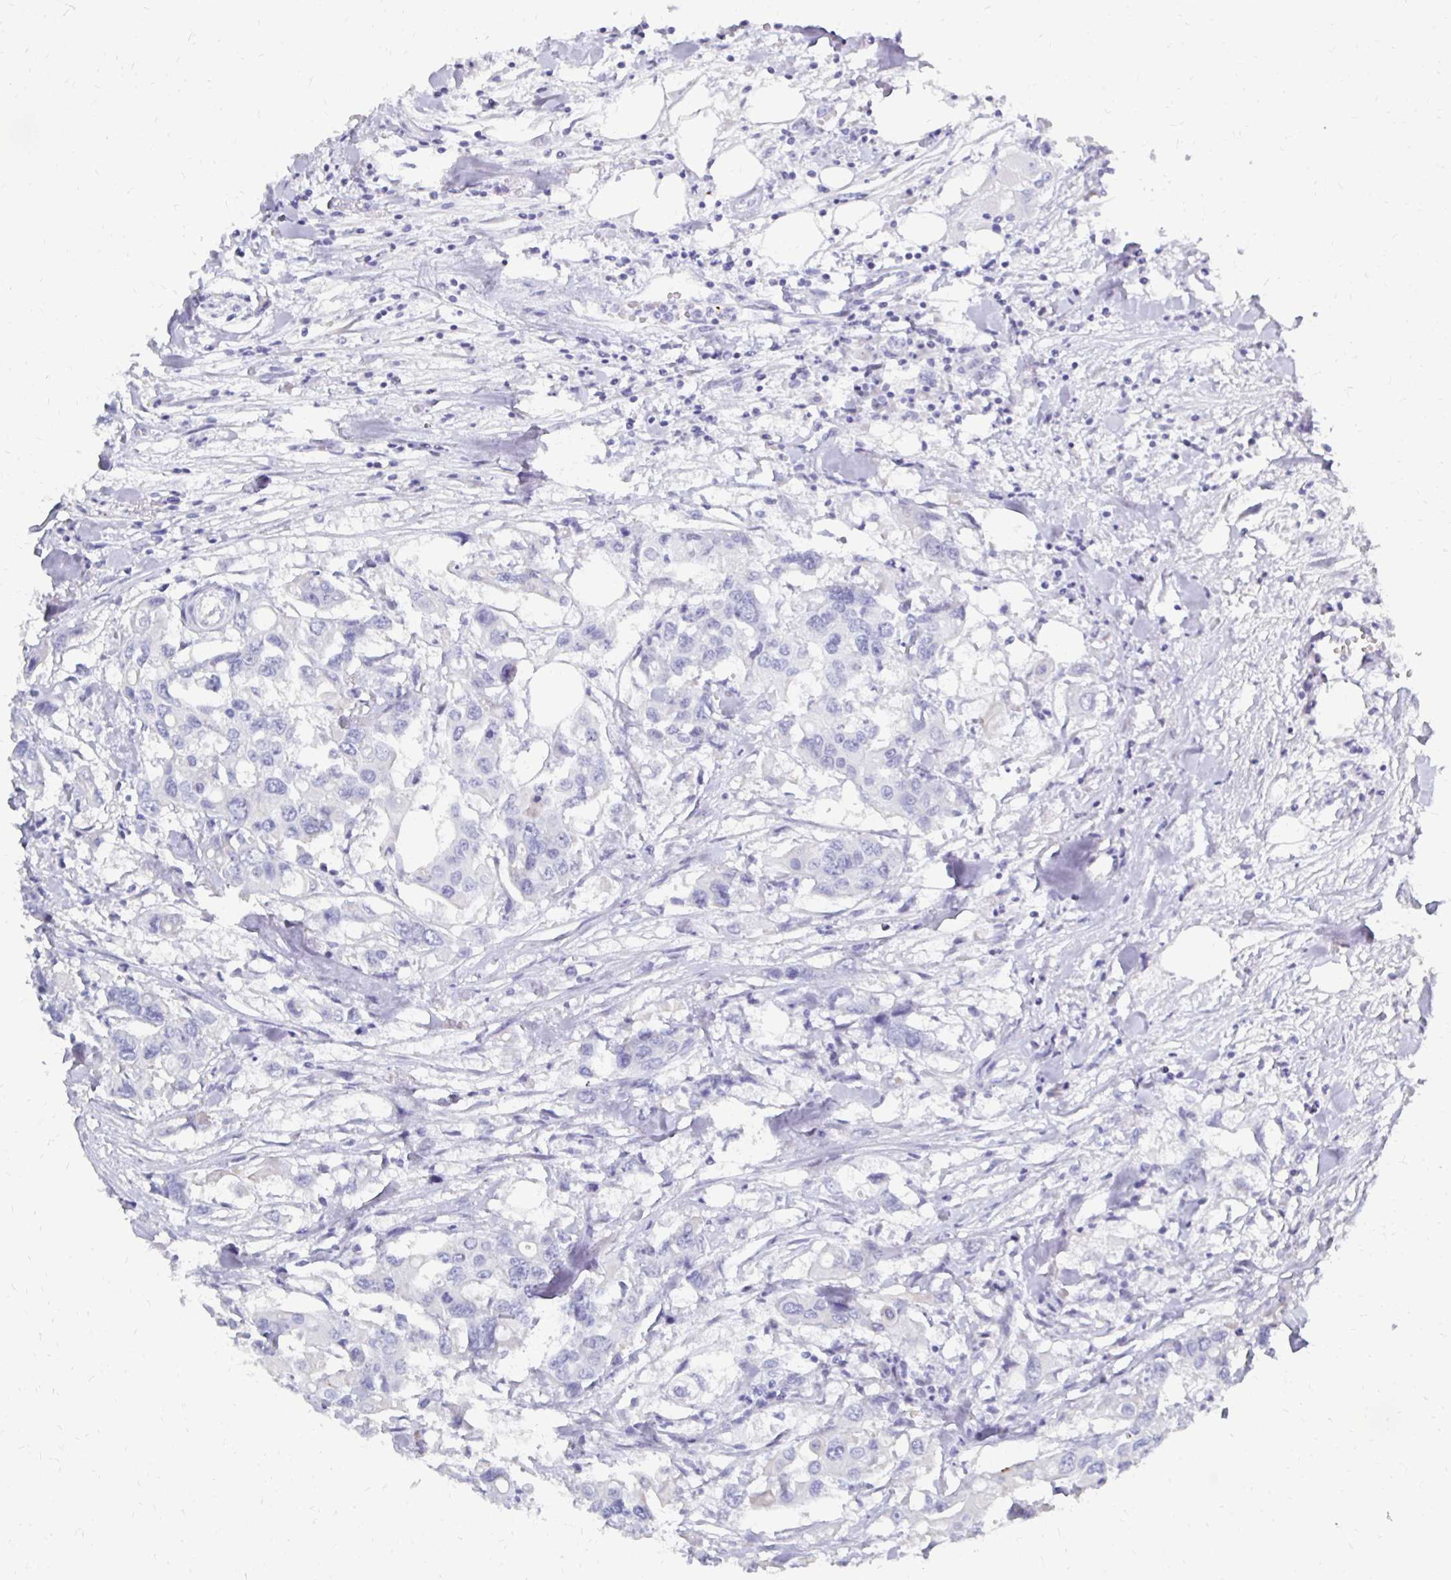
{"staining": {"intensity": "negative", "quantity": "none", "location": "none"}, "tissue": "colorectal cancer", "cell_type": "Tumor cells", "image_type": "cancer", "snomed": [{"axis": "morphology", "description": "Adenocarcinoma, NOS"}, {"axis": "topography", "description": "Colon"}], "caption": "This is an immunohistochemistry histopathology image of colorectal adenocarcinoma. There is no positivity in tumor cells.", "gene": "SYCP3", "patient": {"sex": "male", "age": 77}}